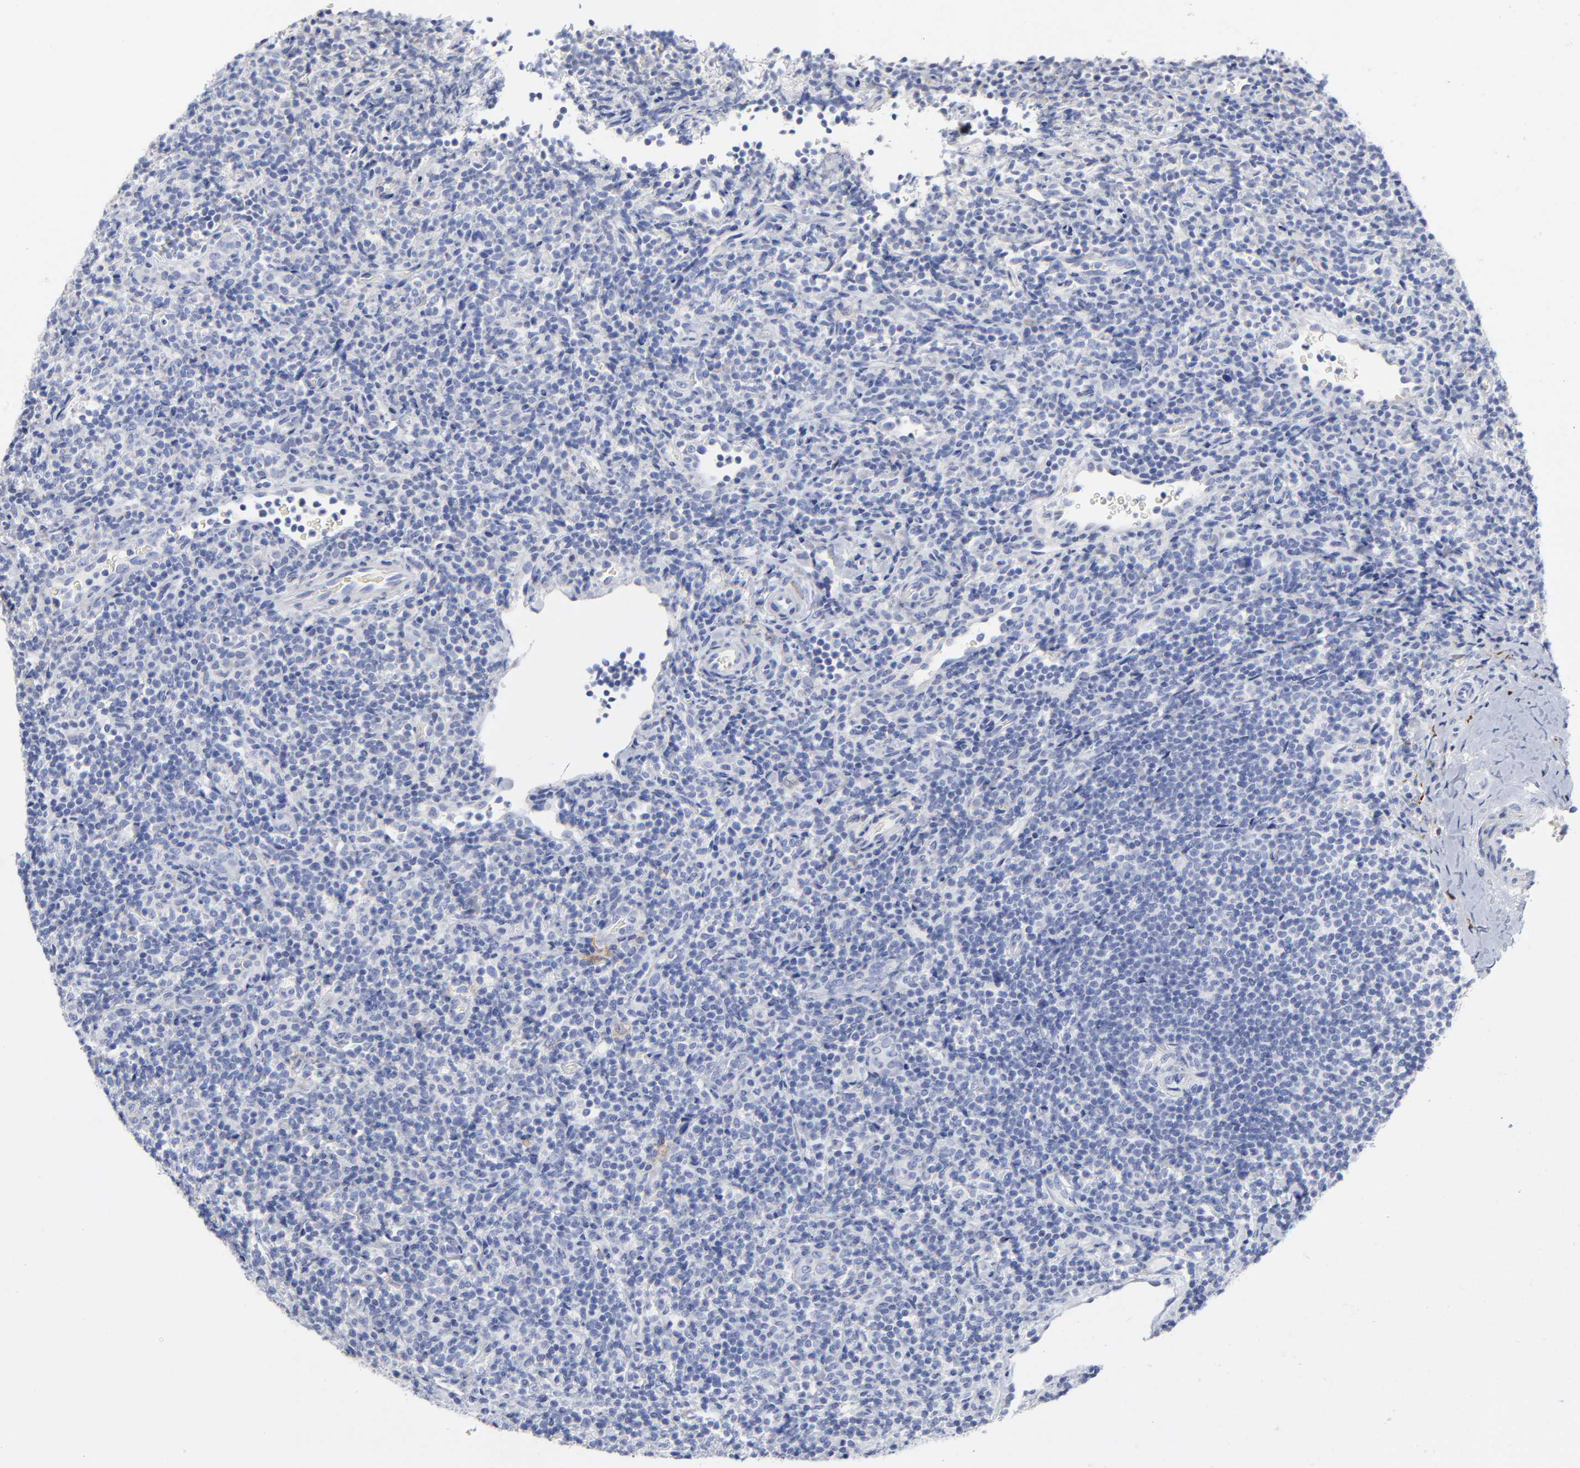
{"staining": {"intensity": "negative", "quantity": "none", "location": "none"}, "tissue": "lymphoma", "cell_type": "Tumor cells", "image_type": "cancer", "snomed": [{"axis": "morphology", "description": "Malignant lymphoma, non-Hodgkin's type, Low grade"}, {"axis": "topography", "description": "Lymph node"}], "caption": "The image reveals no significant positivity in tumor cells of lymphoma.", "gene": "PTP4A1", "patient": {"sex": "female", "age": 76}}